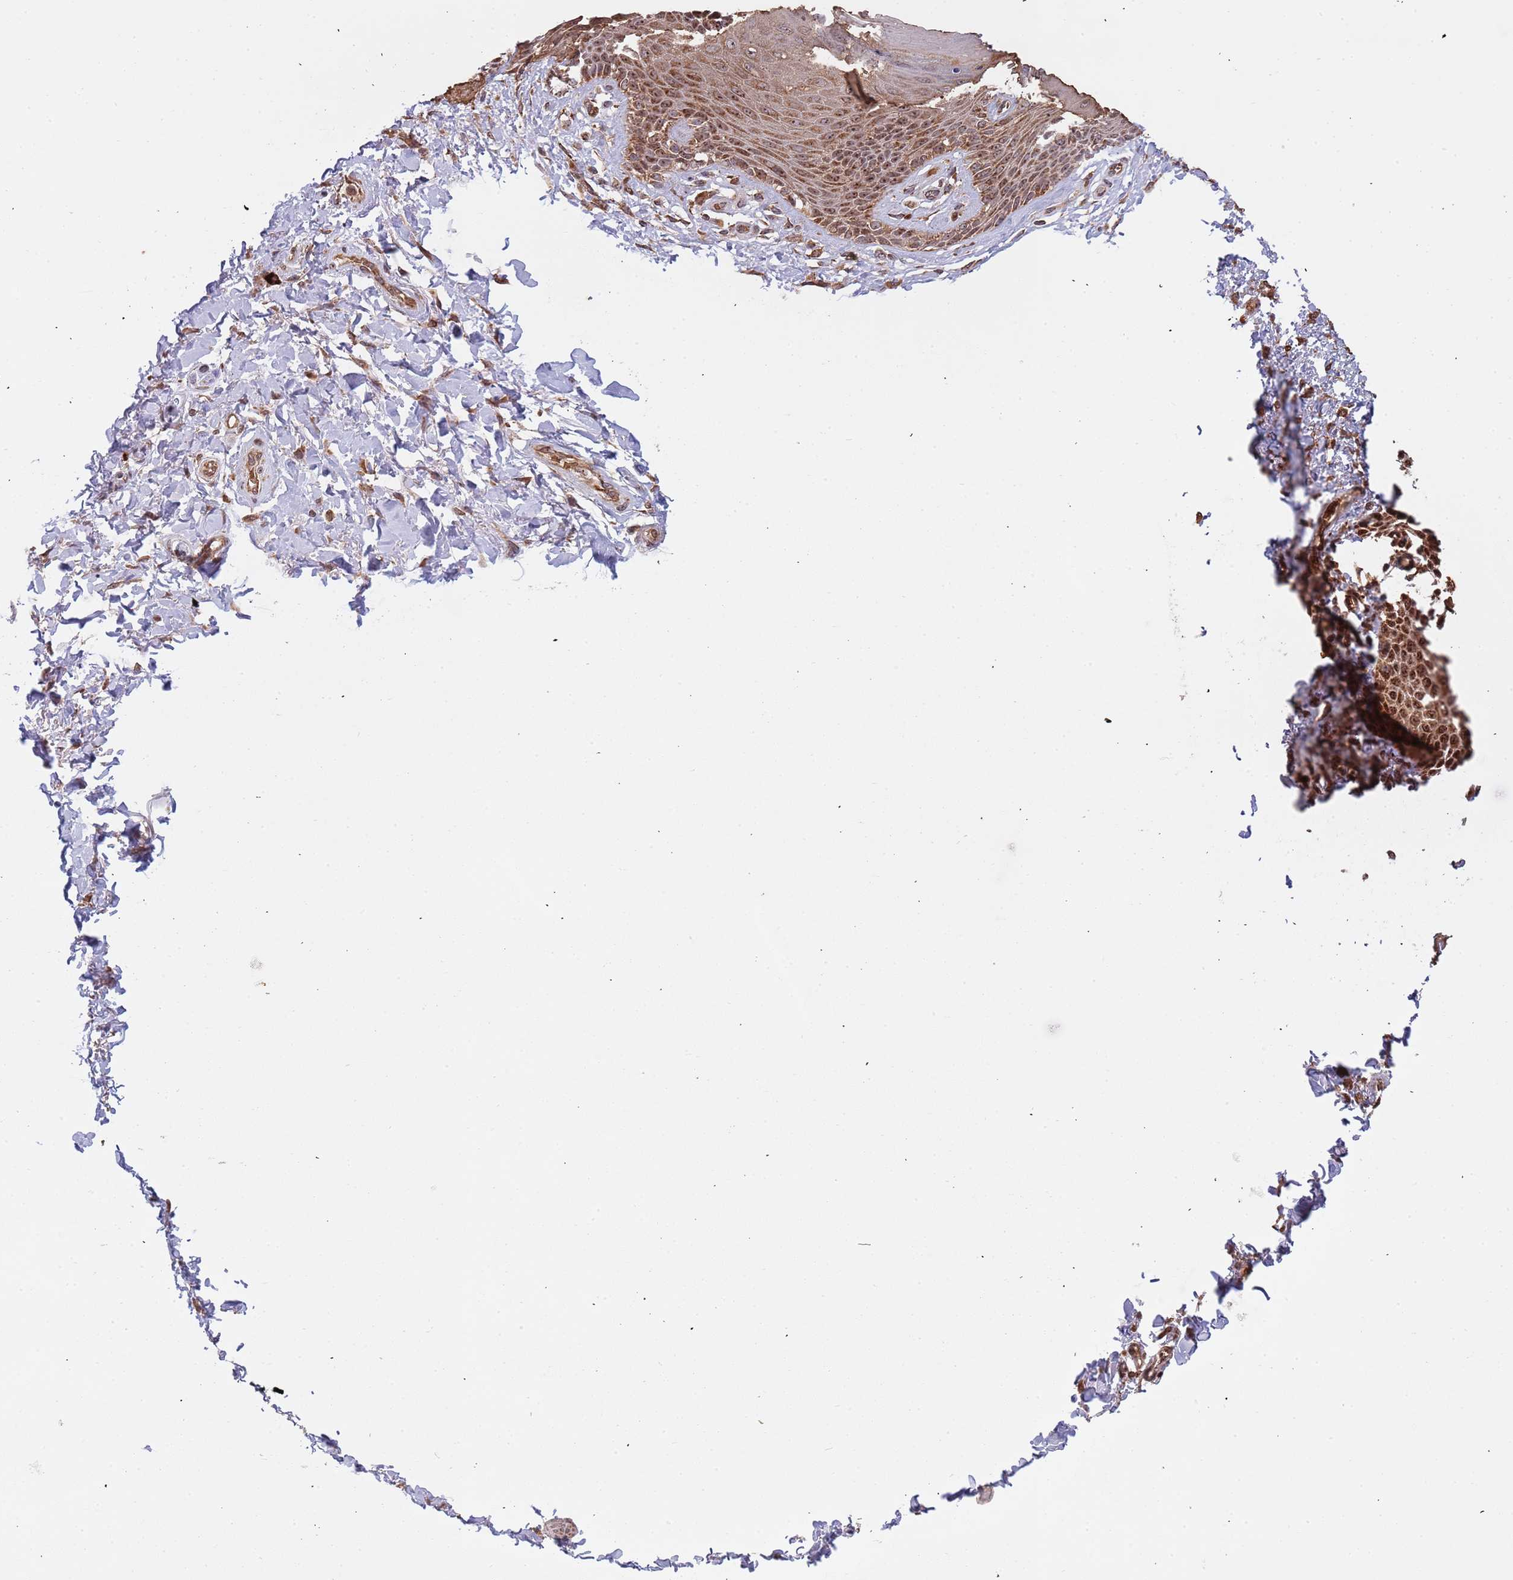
{"staining": {"intensity": "moderate", "quantity": ">75%", "location": "cytoplasmic/membranous,nuclear"}, "tissue": "skin", "cell_type": "Epidermal cells", "image_type": "normal", "snomed": [{"axis": "morphology", "description": "Normal tissue, NOS"}, {"axis": "topography", "description": "Anal"}], "caption": "An immunohistochemistry photomicrograph of unremarkable tissue is shown. Protein staining in brown labels moderate cytoplasmic/membranous,nuclear positivity in skin within epidermal cells.", "gene": "DCHS1", "patient": {"sex": "female", "age": 89}}